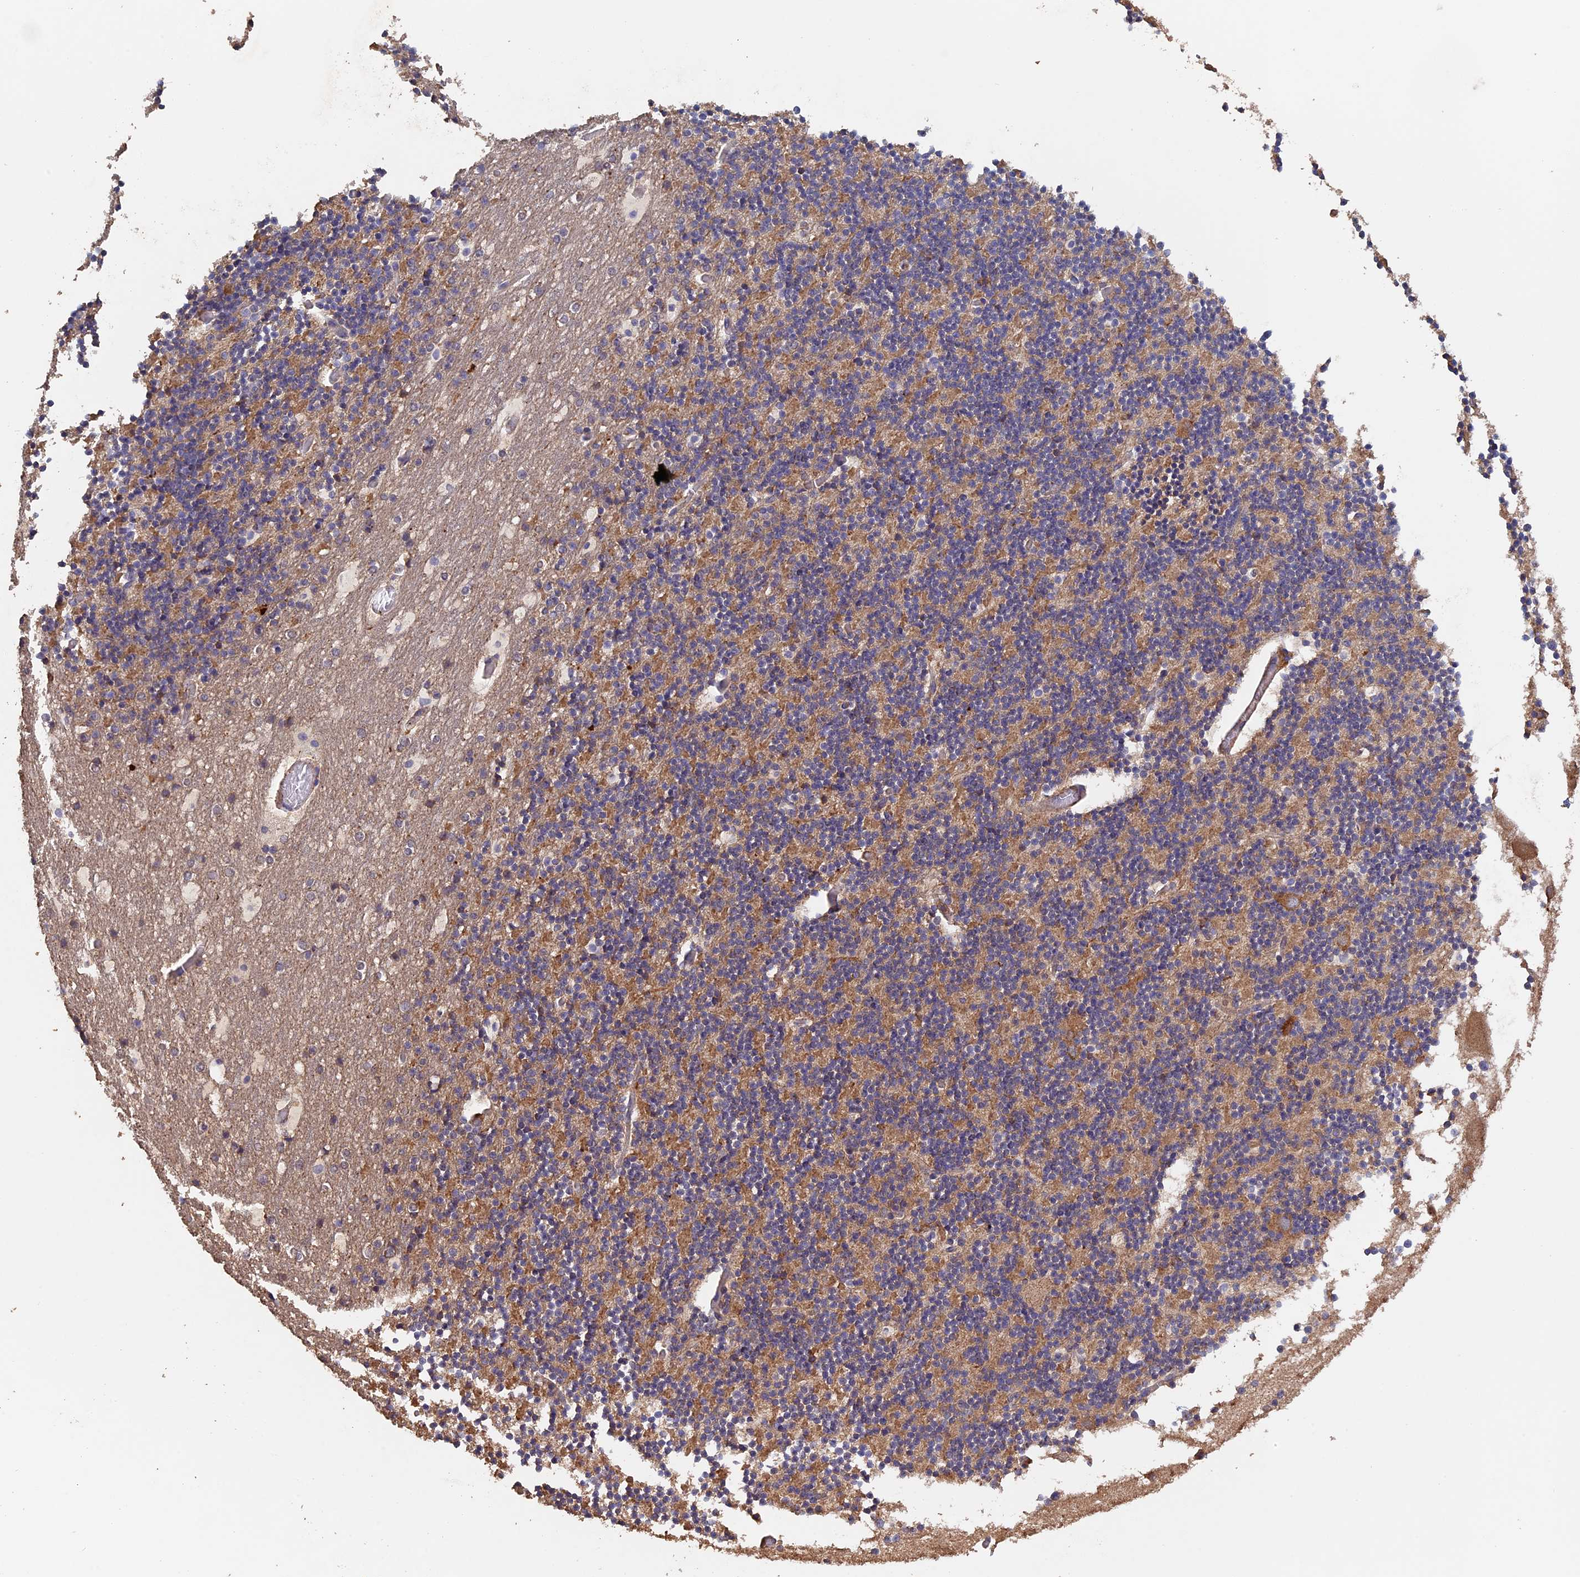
{"staining": {"intensity": "moderate", "quantity": ">75%", "location": "cytoplasmic/membranous"}, "tissue": "cerebellum", "cell_type": "Cells in granular layer", "image_type": "normal", "snomed": [{"axis": "morphology", "description": "Normal tissue, NOS"}, {"axis": "topography", "description": "Cerebellum"}], "caption": "A high-resolution histopathology image shows immunohistochemistry staining of unremarkable cerebellum, which displays moderate cytoplasmic/membranous positivity in approximately >75% of cells in granular layer.", "gene": "PIGQ", "patient": {"sex": "male", "age": 57}}